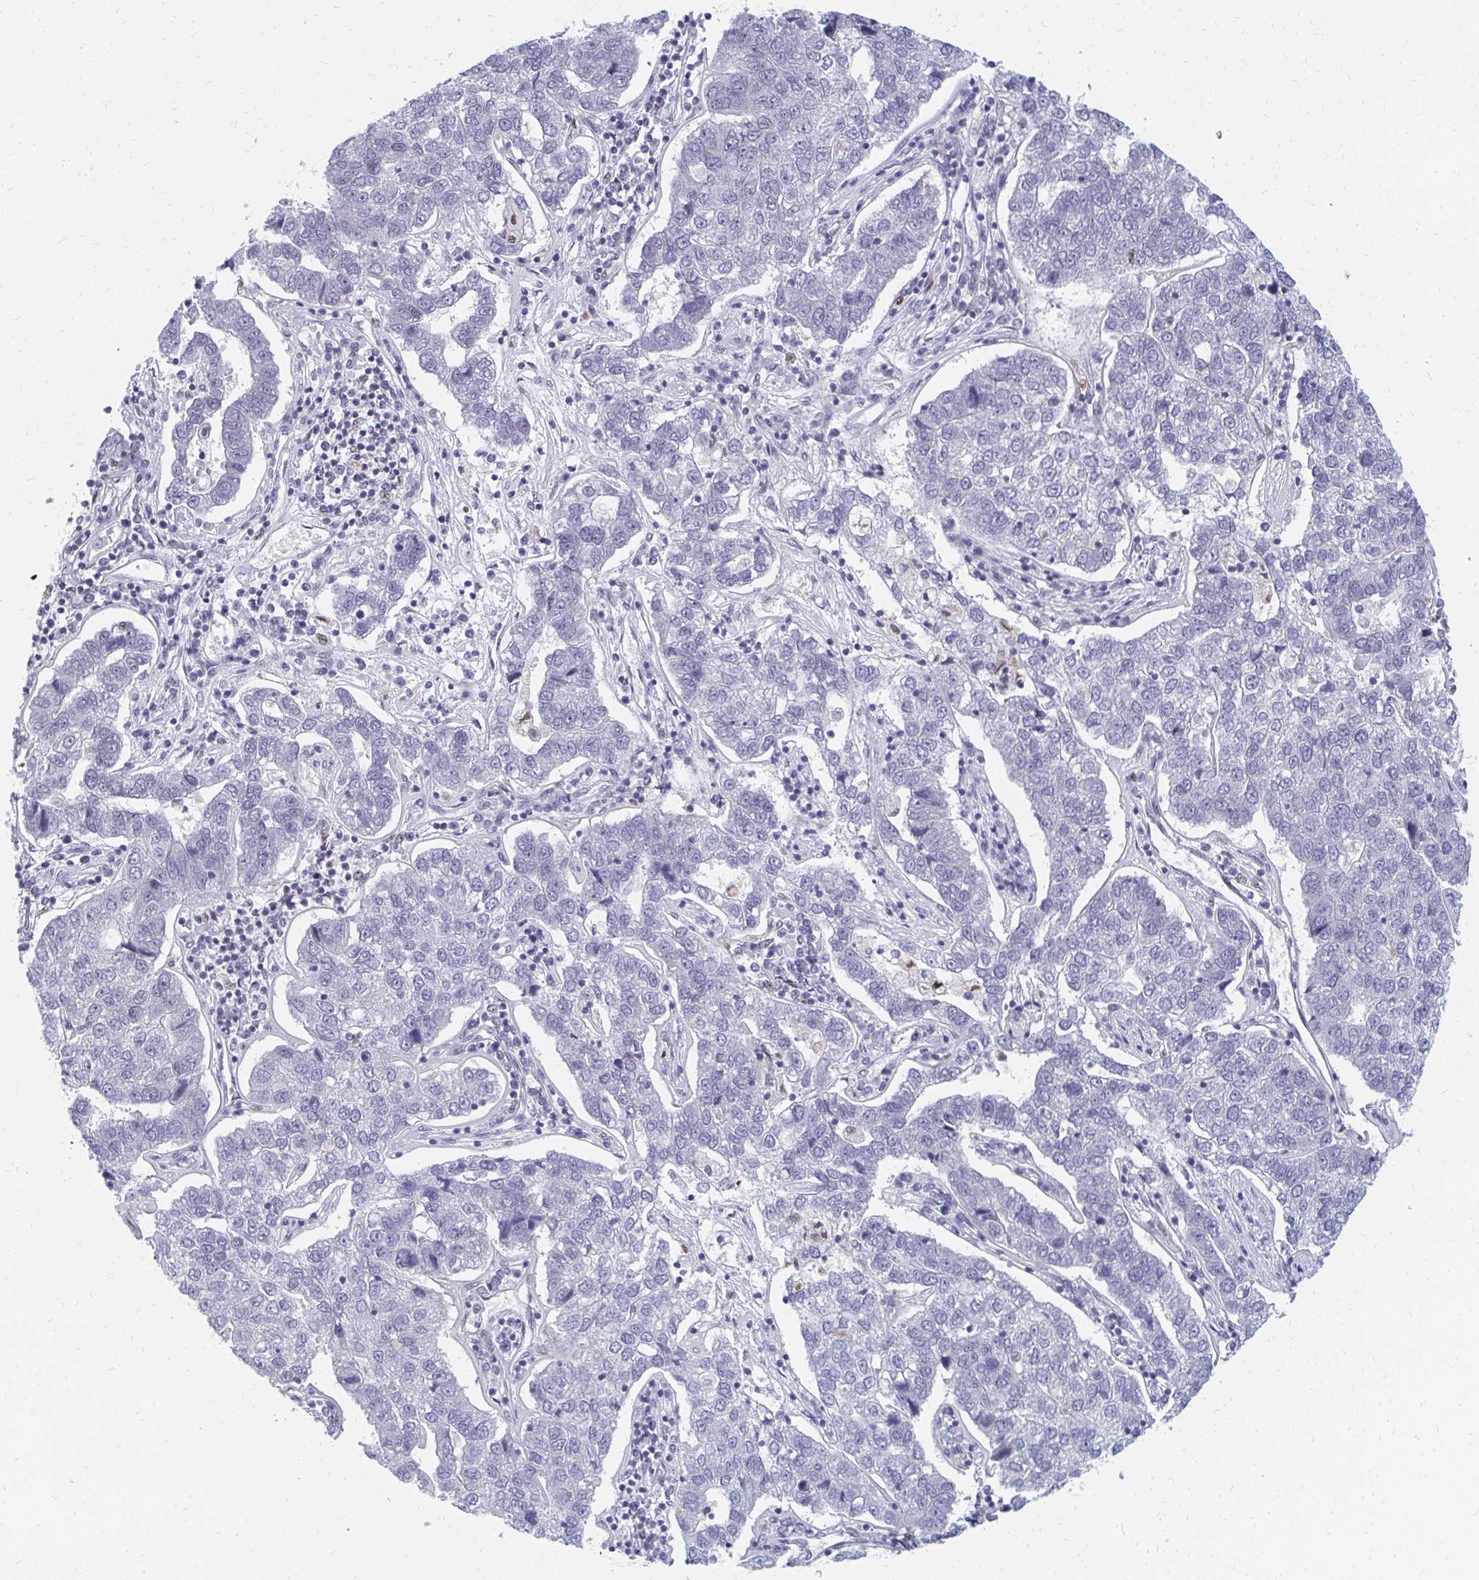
{"staining": {"intensity": "negative", "quantity": "none", "location": "none"}, "tissue": "pancreatic cancer", "cell_type": "Tumor cells", "image_type": "cancer", "snomed": [{"axis": "morphology", "description": "Adenocarcinoma, NOS"}, {"axis": "topography", "description": "Pancreas"}], "caption": "This is an IHC histopathology image of human adenocarcinoma (pancreatic). There is no staining in tumor cells.", "gene": "PLK3", "patient": {"sex": "female", "age": 61}}